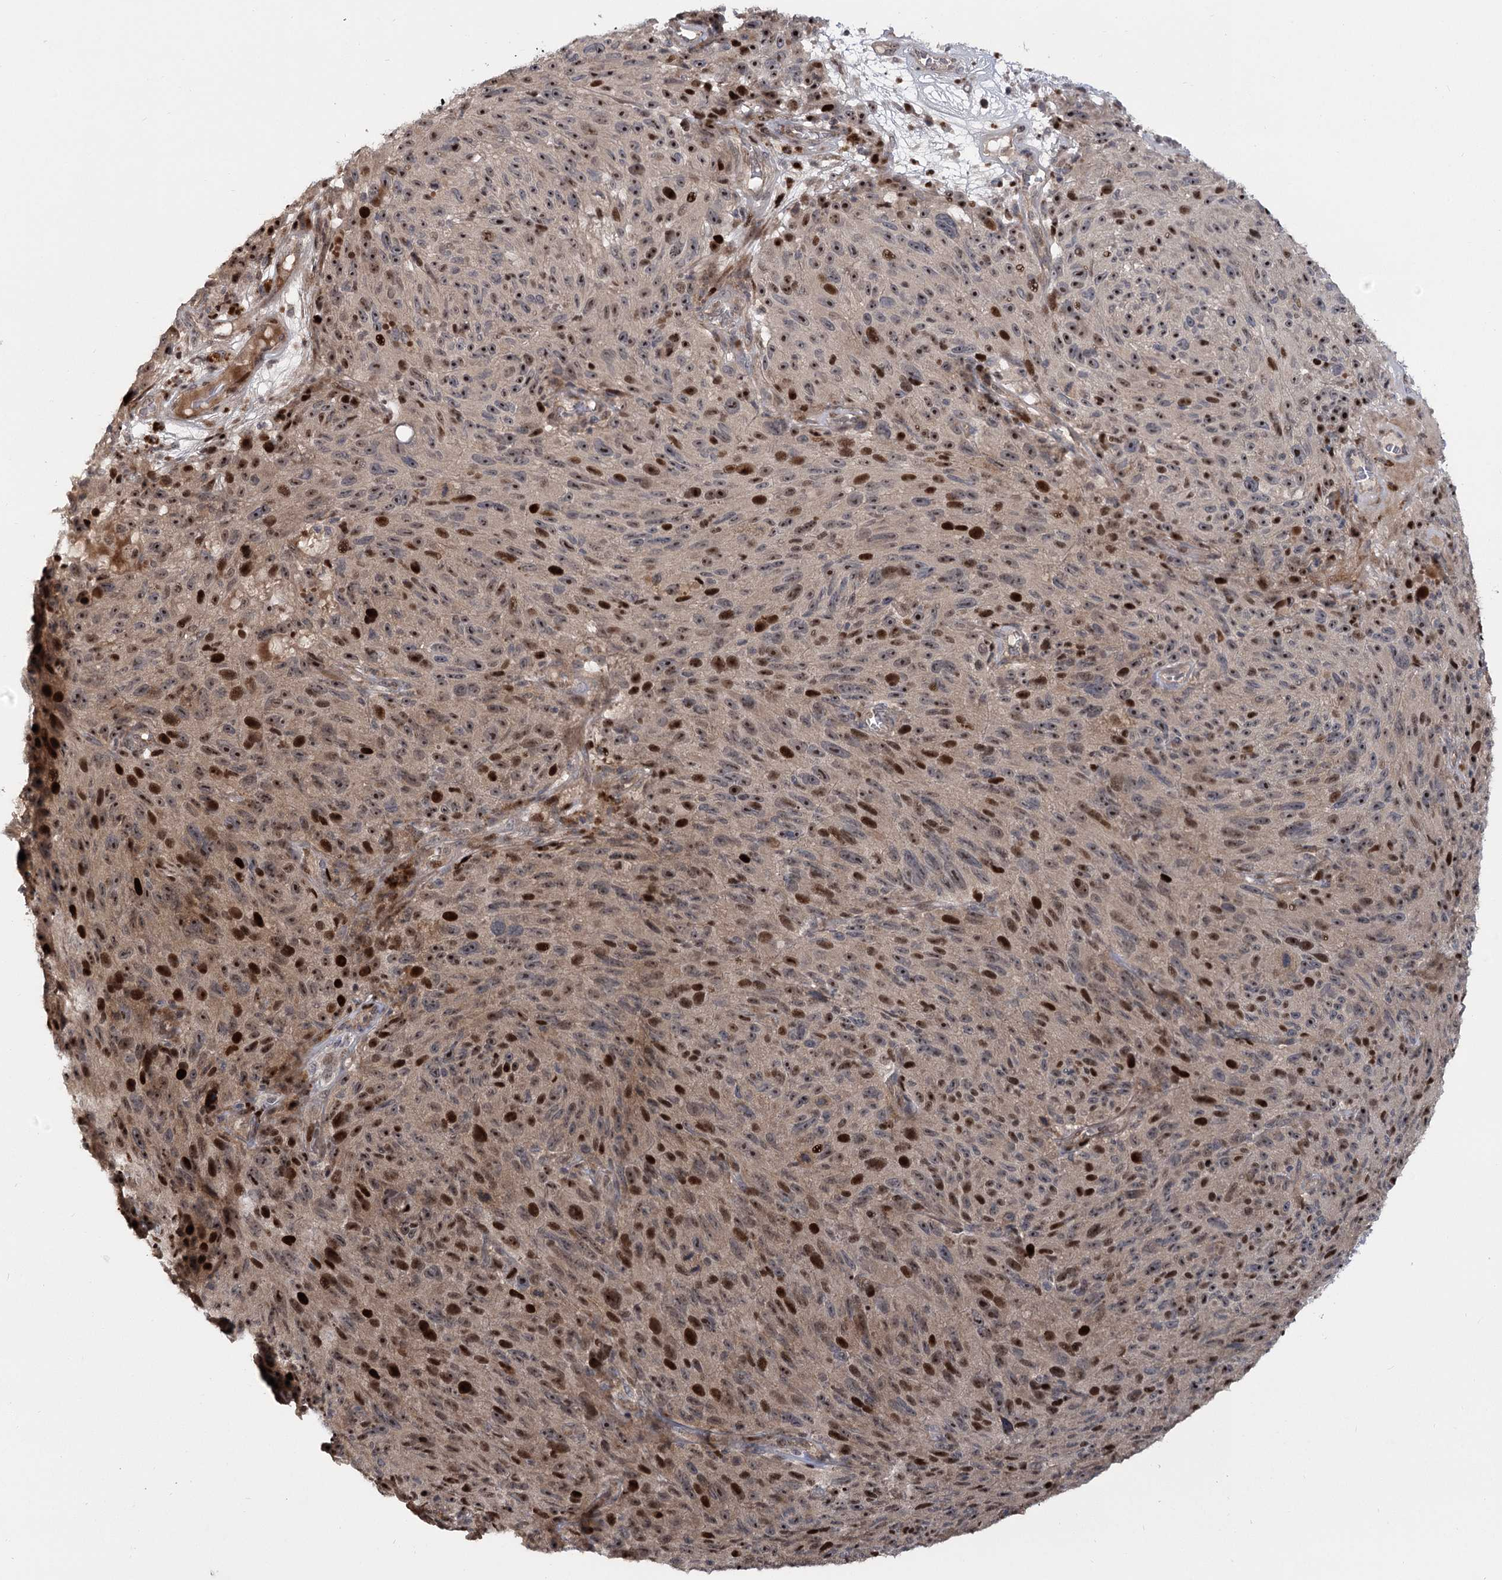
{"staining": {"intensity": "strong", "quantity": "25%-75%", "location": "nuclear"}, "tissue": "melanoma", "cell_type": "Tumor cells", "image_type": "cancer", "snomed": [{"axis": "morphology", "description": "Malignant melanoma, NOS"}, {"axis": "topography", "description": "Skin"}], "caption": "Melanoma stained with a protein marker exhibits strong staining in tumor cells.", "gene": "PIK3C2A", "patient": {"sex": "female", "age": 82}}